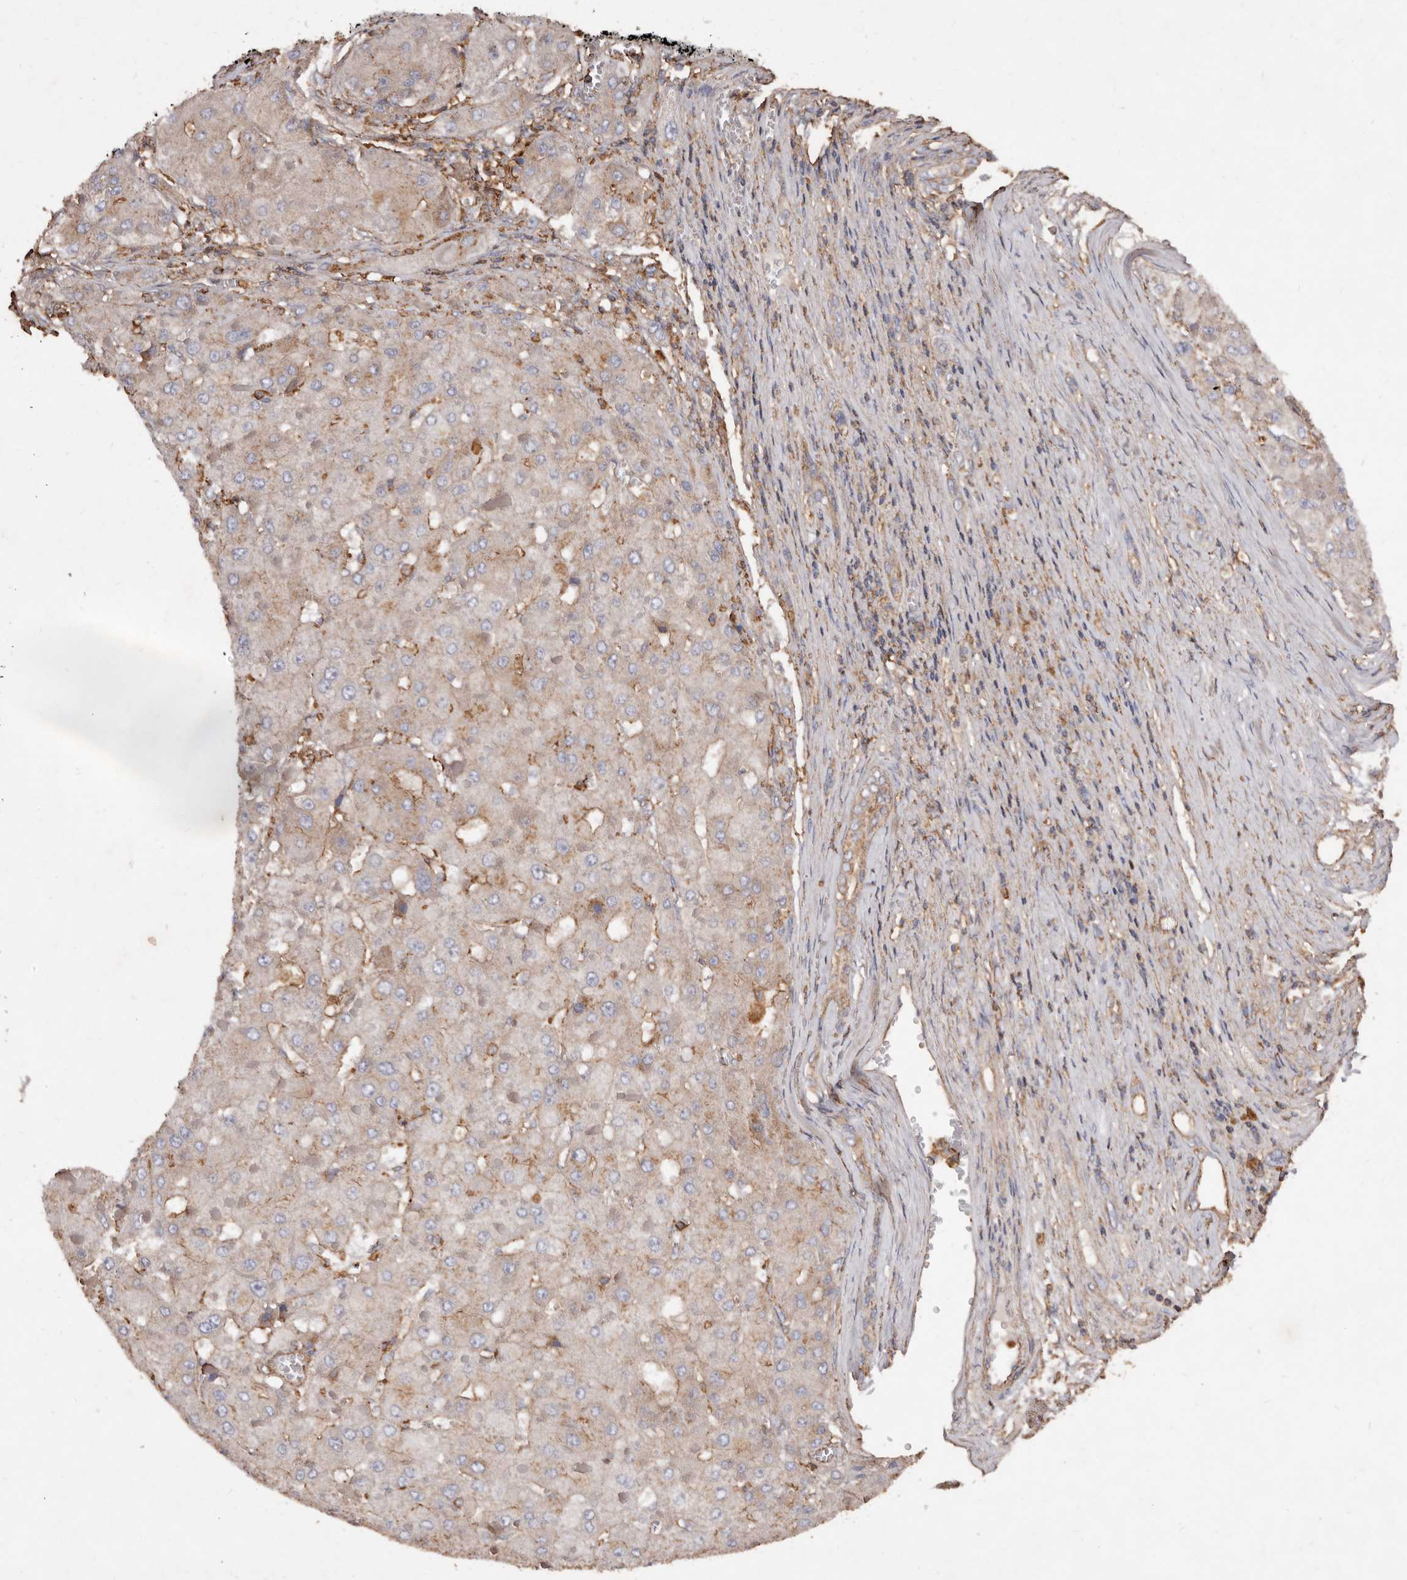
{"staining": {"intensity": "weak", "quantity": "25%-75%", "location": "cytoplasmic/membranous"}, "tissue": "liver cancer", "cell_type": "Tumor cells", "image_type": "cancer", "snomed": [{"axis": "morphology", "description": "Carcinoma, Hepatocellular, NOS"}, {"axis": "topography", "description": "Liver"}], "caption": "Brown immunohistochemical staining in hepatocellular carcinoma (liver) shows weak cytoplasmic/membranous positivity in approximately 25%-75% of tumor cells. (Brightfield microscopy of DAB IHC at high magnification).", "gene": "COQ8B", "patient": {"sex": "female", "age": 73}}